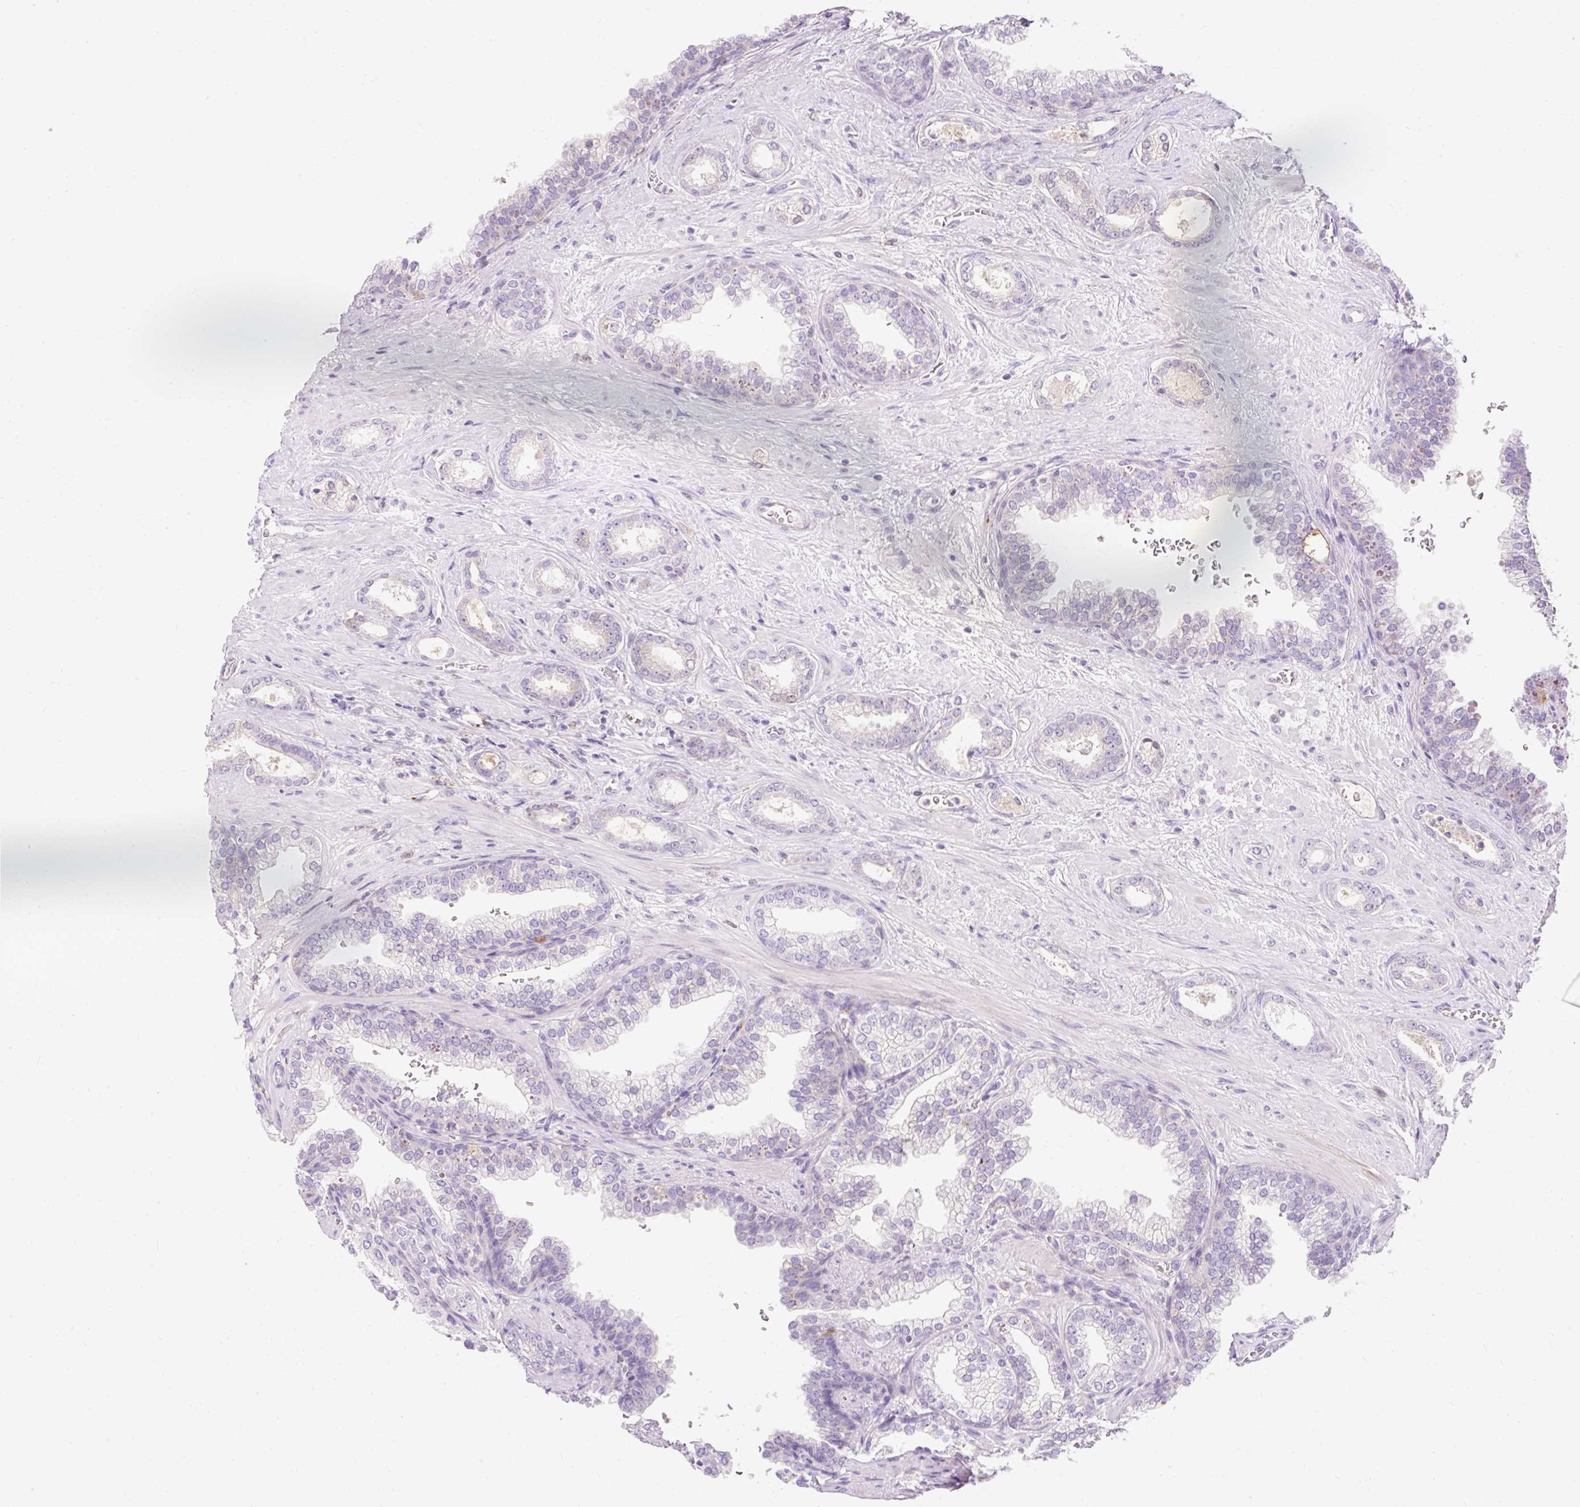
{"staining": {"intensity": "negative", "quantity": "none", "location": "none"}, "tissue": "prostate cancer", "cell_type": "Tumor cells", "image_type": "cancer", "snomed": [{"axis": "morphology", "description": "Adenocarcinoma, High grade"}, {"axis": "topography", "description": "Prostate"}], "caption": "This is an immunohistochemistry photomicrograph of human prostate cancer (high-grade adenocarcinoma). There is no positivity in tumor cells.", "gene": "TMEM150C", "patient": {"sex": "male", "age": 58}}